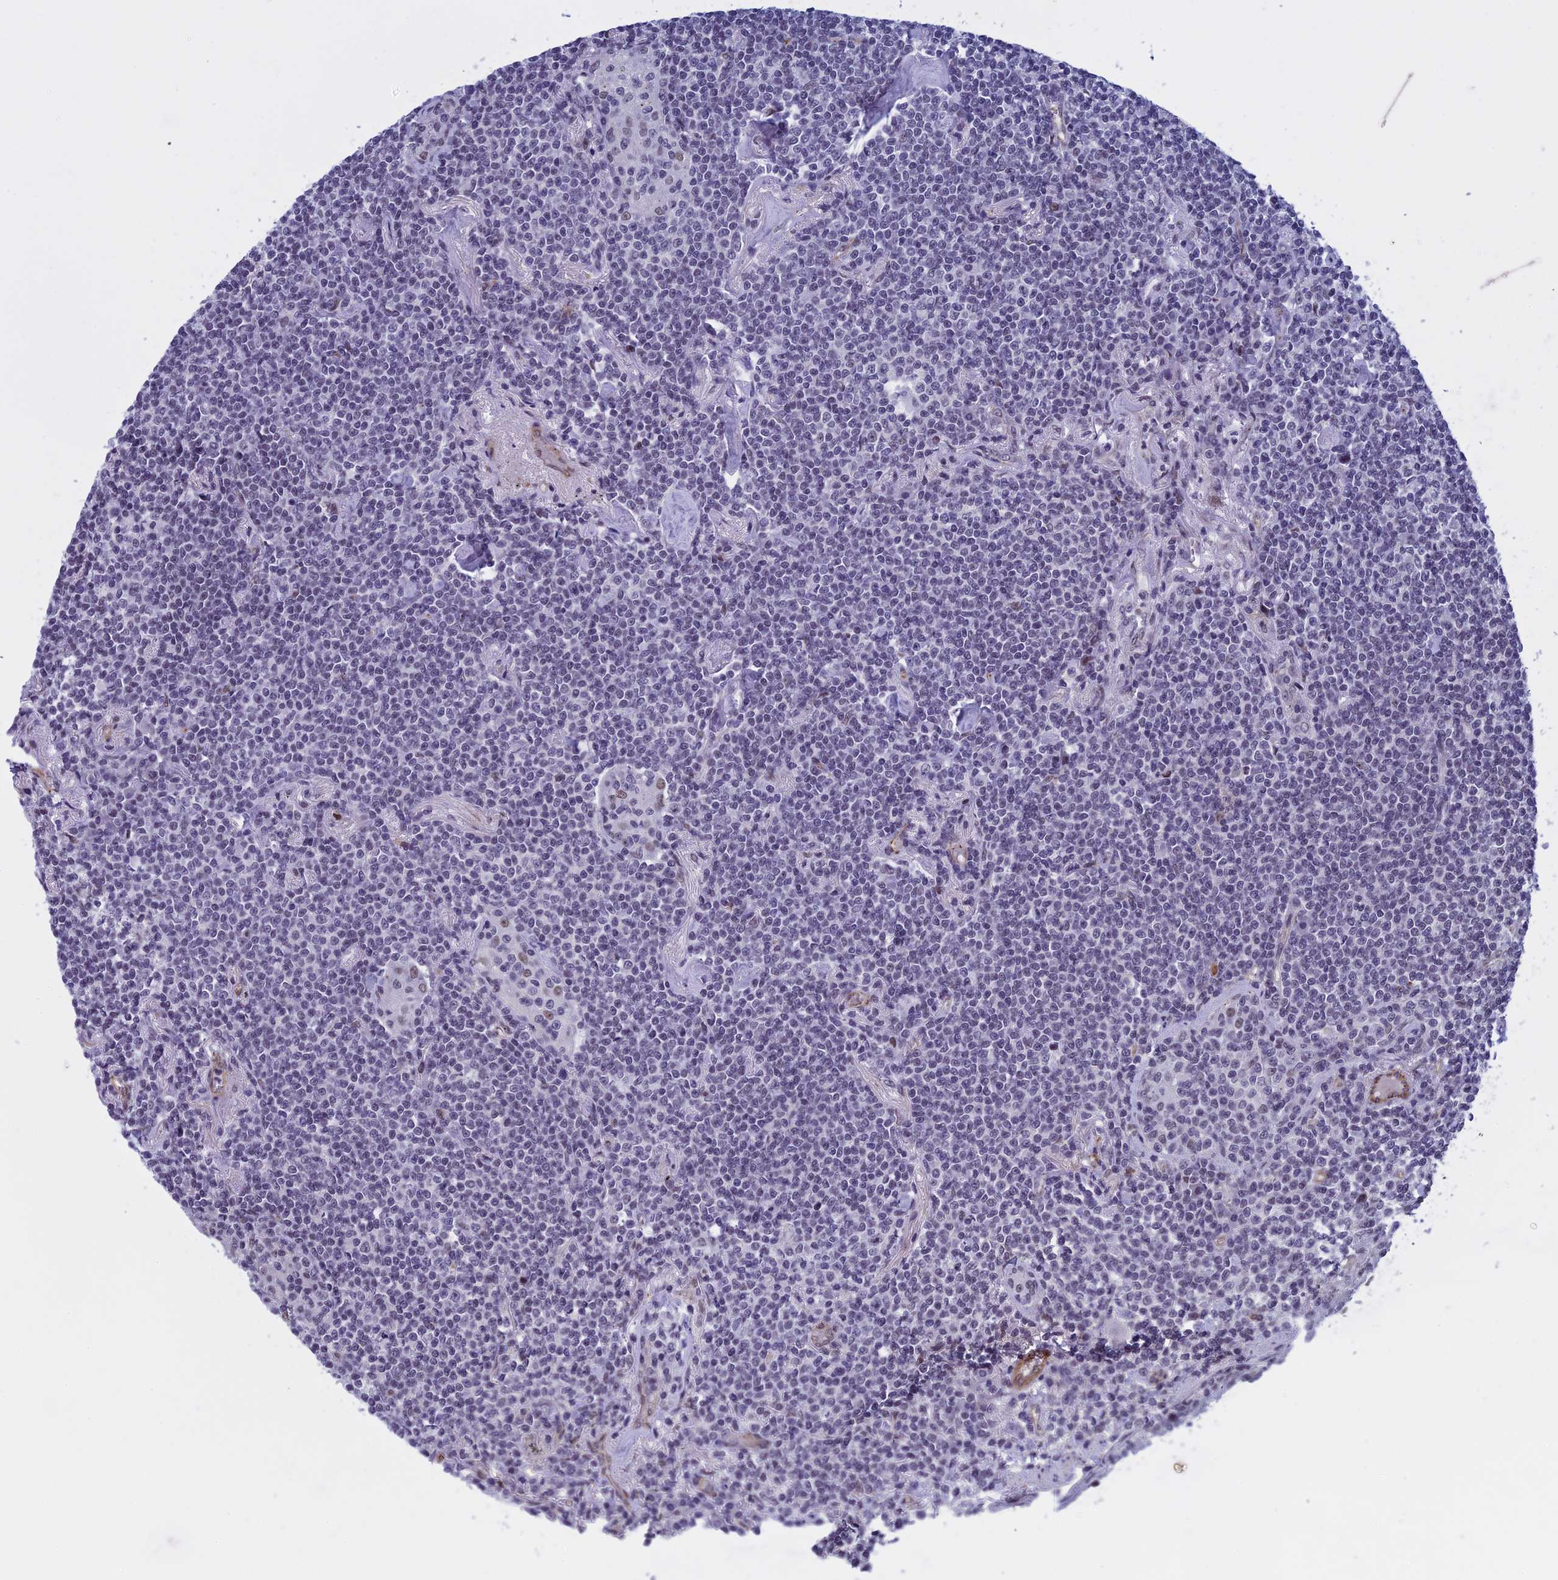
{"staining": {"intensity": "negative", "quantity": "none", "location": "none"}, "tissue": "lymphoma", "cell_type": "Tumor cells", "image_type": "cancer", "snomed": [{"axis": "morphology", "description": "Malignant lymphoma, non-Hodgkin's type, Low grade"}, {"axis": "topography", "description": "Lung"}], "caption": "The IHC photomicrograph has no significant staining in tumor cells of malignant lymphoma, non-Hodgkin's type (low-grade) tissue. The staining was performed using DAB to visualize the protein expression in brown, while the nuclei were stained in blue with hematoxylin (Magnification: 20x).", "gene": "NIPBL", "patient": {"sex": "female", "age": 71}}